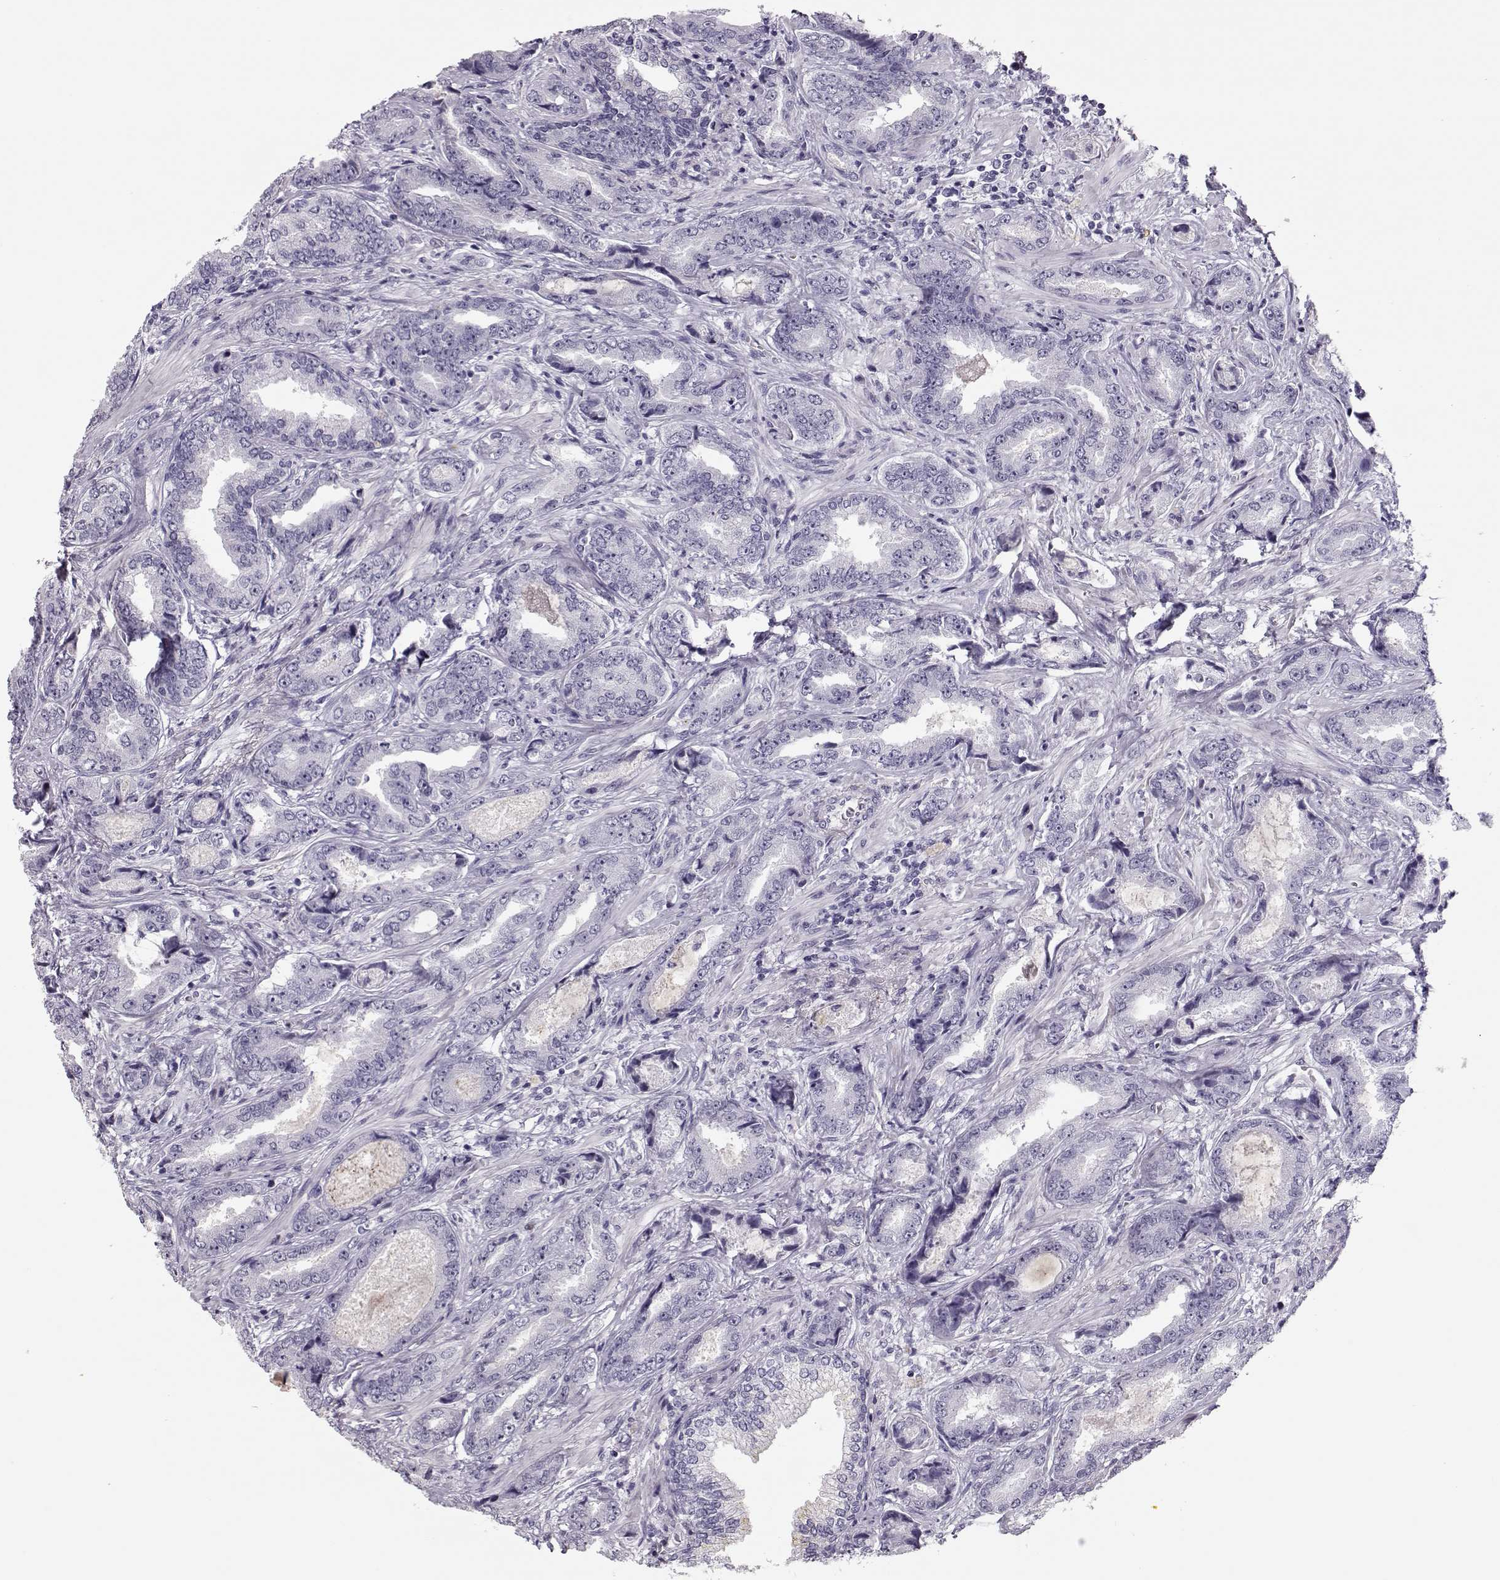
{"staining": {"intensity": "negative", "quantity": "none", "location": "none"}, "tissue": "prostate cancer", "cell_type": "Tumor cells", "image_type": "cancer", "snomed": [{"axis": "morphology", "description": "Adenocarcinoma, Low grade"}, {"axis": "topography", "description": "Prostate"}], "caption": "This is an IHC histopathology image of prostate cancer (low-grade adenocarcinoma). There is no expression in tumor cells.", "gene": "SGO1", "patient": {"sex": "male", "age": 68}}